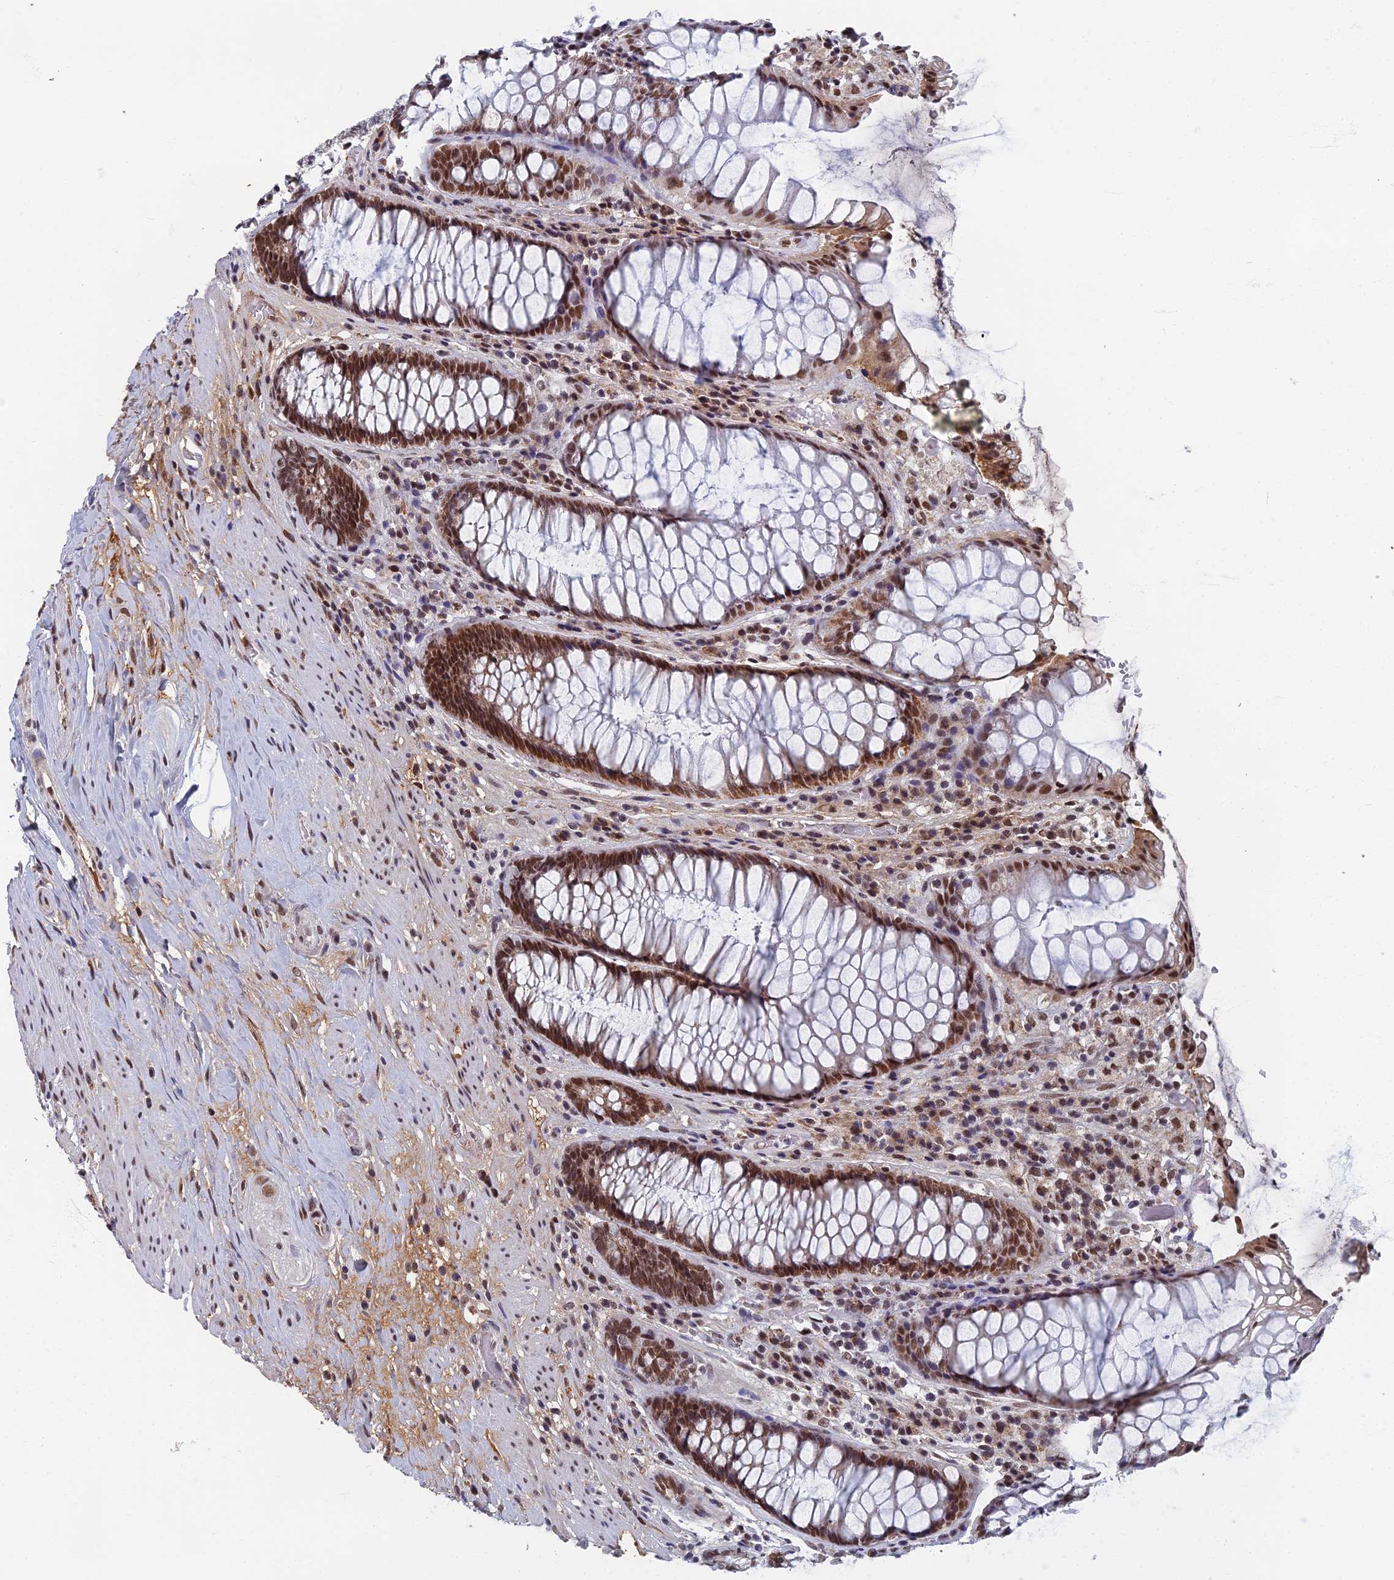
{"staining": {"intensity": "moderate", "quantity": ">75%", "location": "cytoplasmic/membranous,nuclear"}, "tissue": "rectum", "cell_type": "Glandular cells", "image_type": "normal", "snomed": [{"axis": "morphology", "description": "Normal tissue, NOS"}, {"axis": "topography", "description": "Rectum"}], "caption": "Protein analysis of normal rectum exhibits moderate cytoplasmic/membranous,nuclear staining in about >75% of glandular cells.", "gene": "TAF13", "patient": {"sex": "male", "age": 64}}